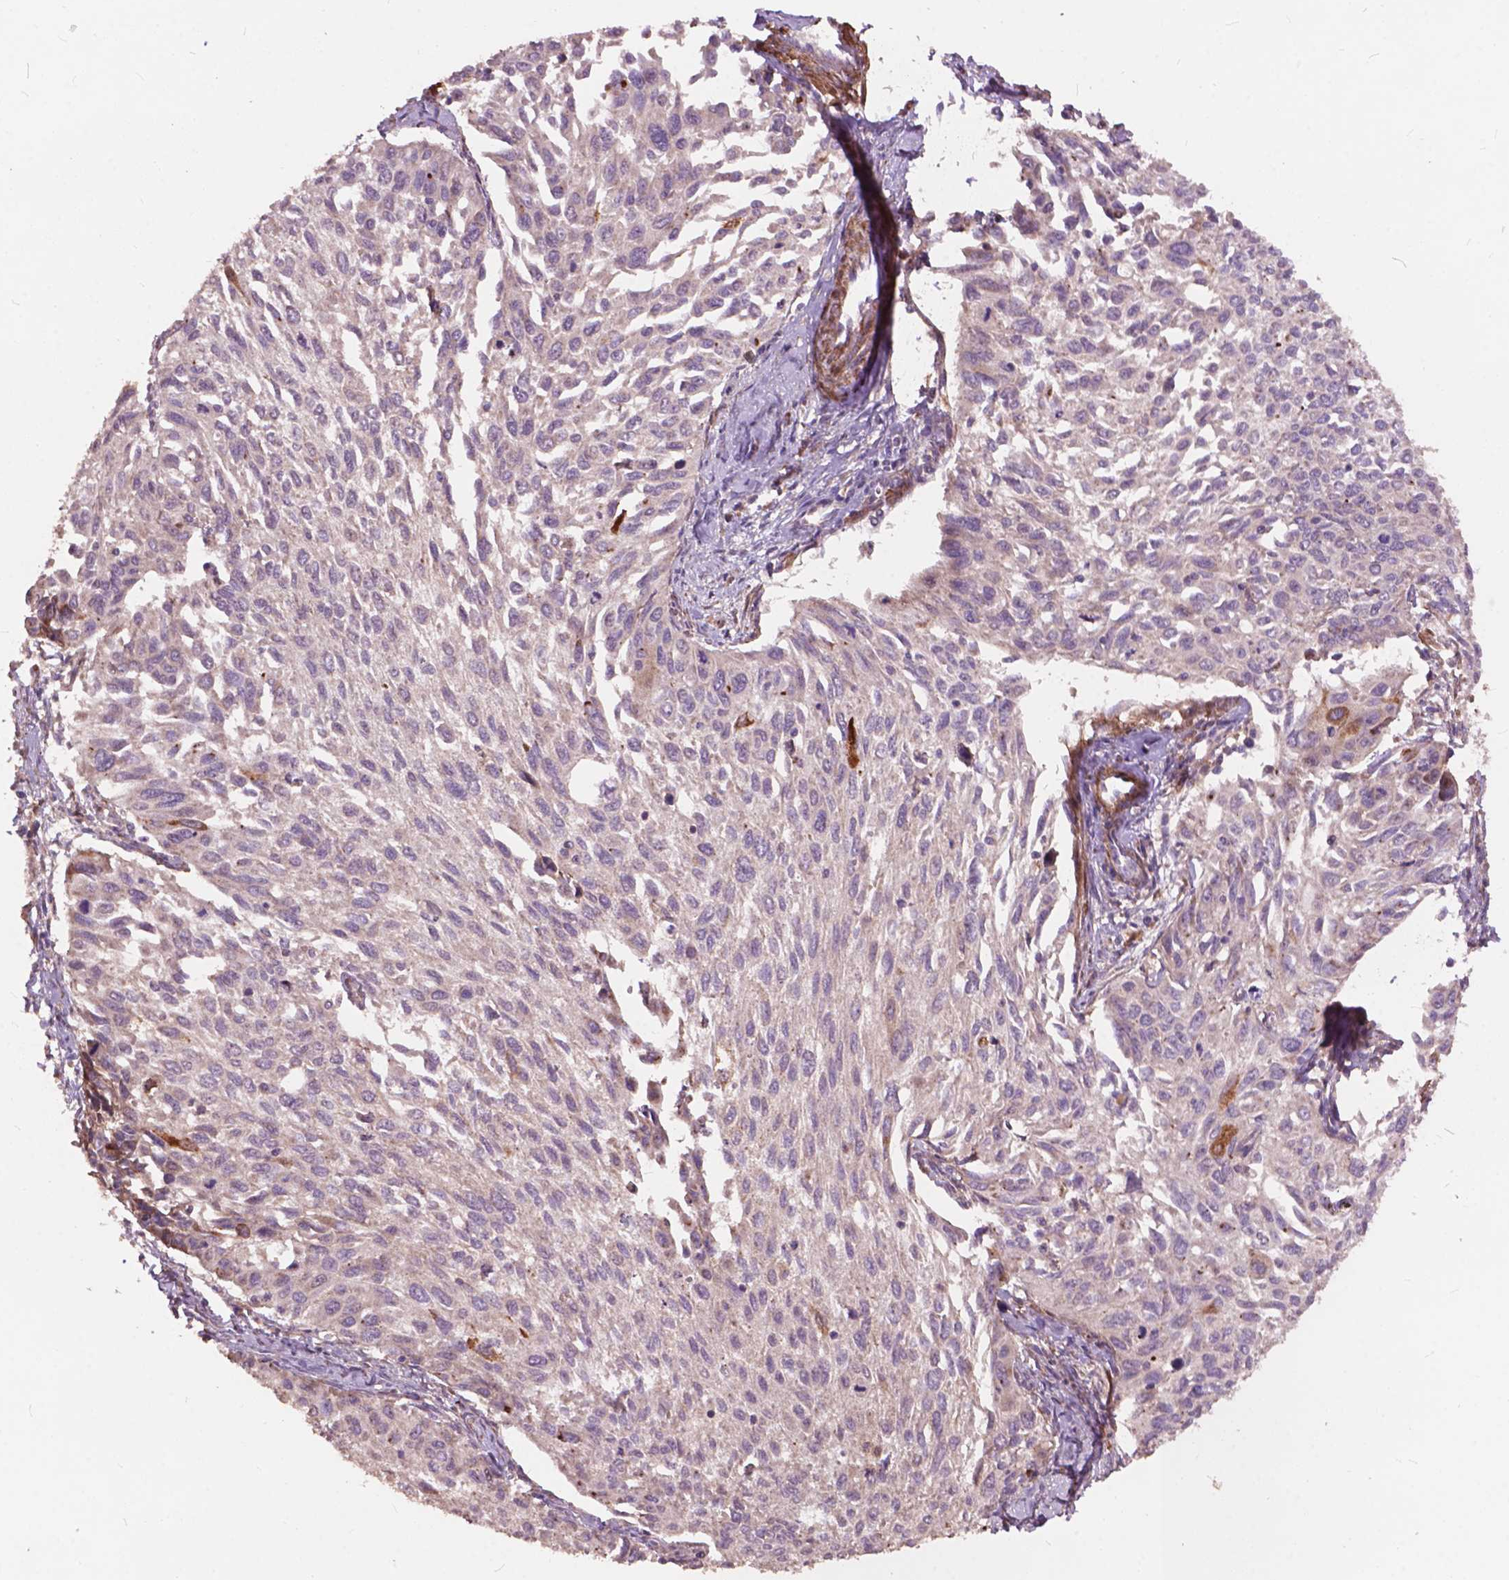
{"staining": {"intensity": "negative", "quantity": "none", "location": "none"}, "tissue": "cervical cancer", "cell_type": "Tumor cells", "image_type": "cancer", "snomed": [{"axis": "morphology", "description": "Squamous cell carcinoma, NOS"}, {"axis": "topography", "description": "Cervix"}], "caption": "Histopathology image shows no protein positivity in tumor cells of cervical cancer (squamous cell carcinoma) tissue.", "gene": "FNIP1", "patient": {"sex": "female", "age": 50}}